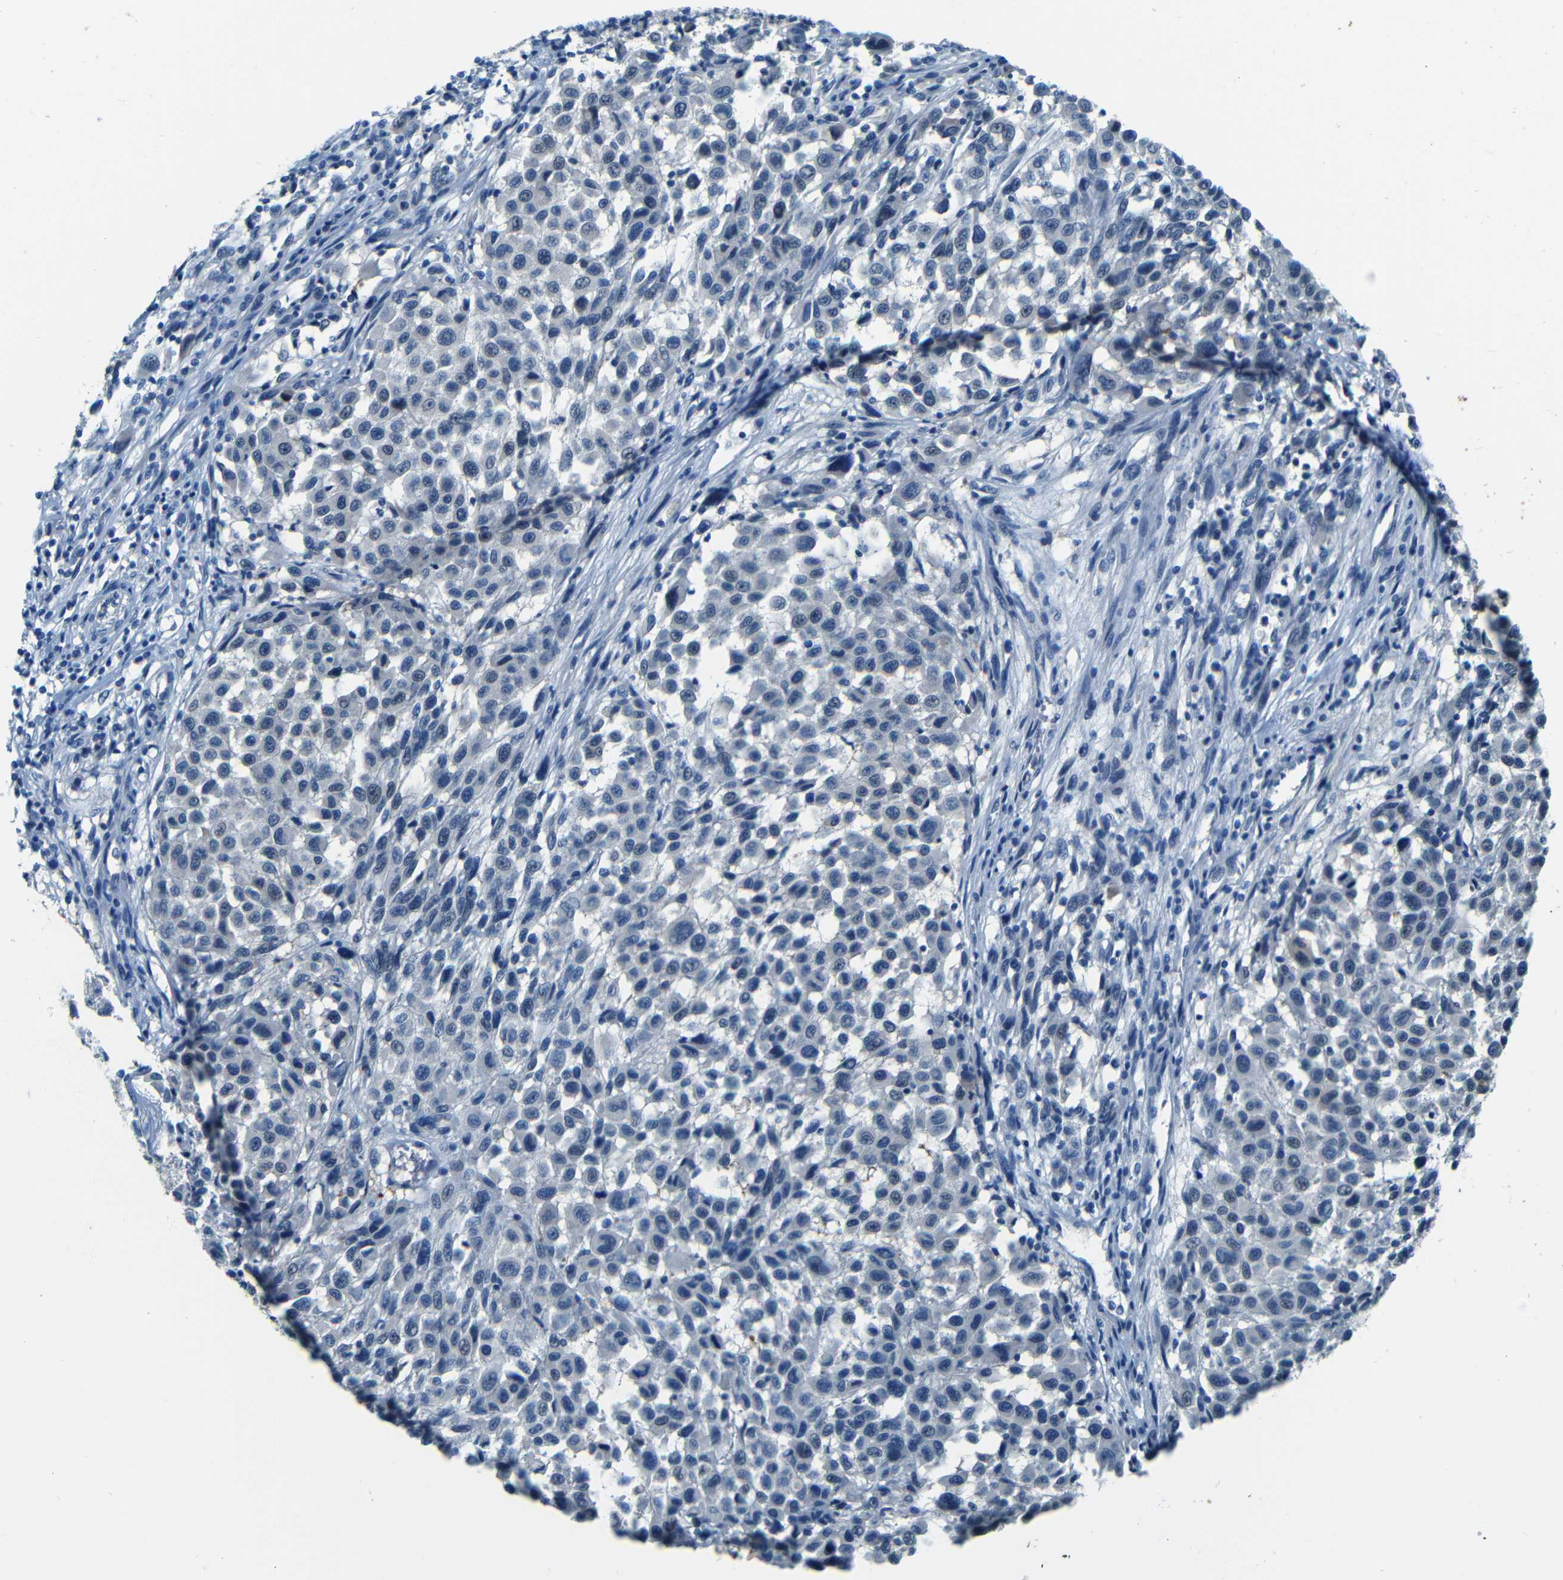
{"staining": {"intensity": "negative", "quantity": "none", "location": "none"}, "tissue": "melanoma", "cell_type": "Tumor cells", "image_type": "cancer", "snomed": [{"axis": "morphology", "description": "Malignant melanoma, Metastatic site"}, {"axis": "topography", "description": "Lymph node"}], "caption": "Image shows no significant protein staining in tumor cells of melanoma.", "gene": "ZMAT1", "patient": {"sex": "male", "age": 61}}